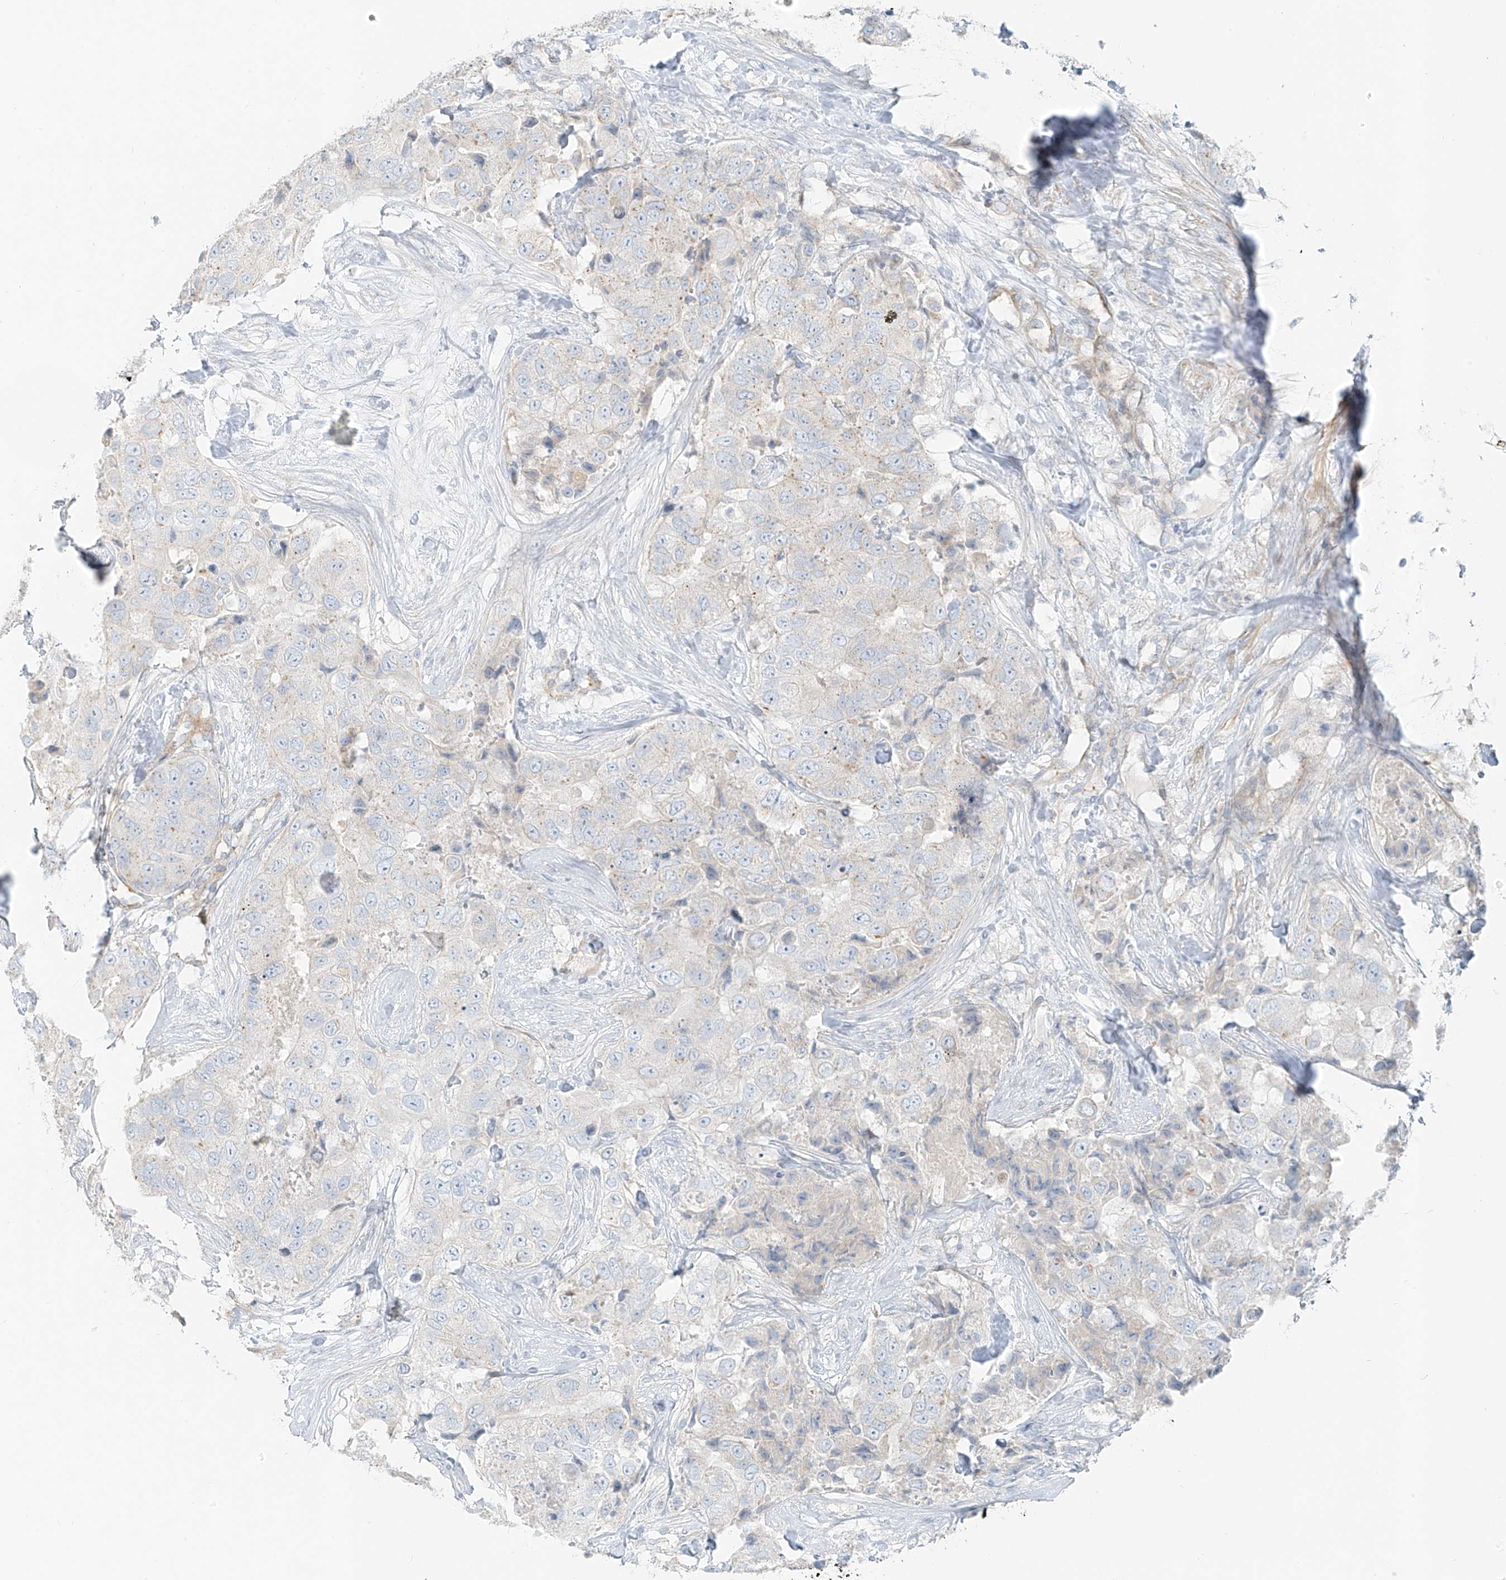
{"staining": {"intensity": "negative", "quantity": "none", "location": "none"}, "tissue": "breast cancer", "cell_type": "Tumor cells", "image_type": "cancer", "snomed": [{"axis": "morphology", "description": "Duct carcinoma"}, {"axis": "topography", "description": "Breast"}], "caption": "Protein analysis of breast intraductal carcinoma reveals no significant staining in tumor cells.", "gene": "SMCP", "patient": {"sex": "female", "age": 62}}